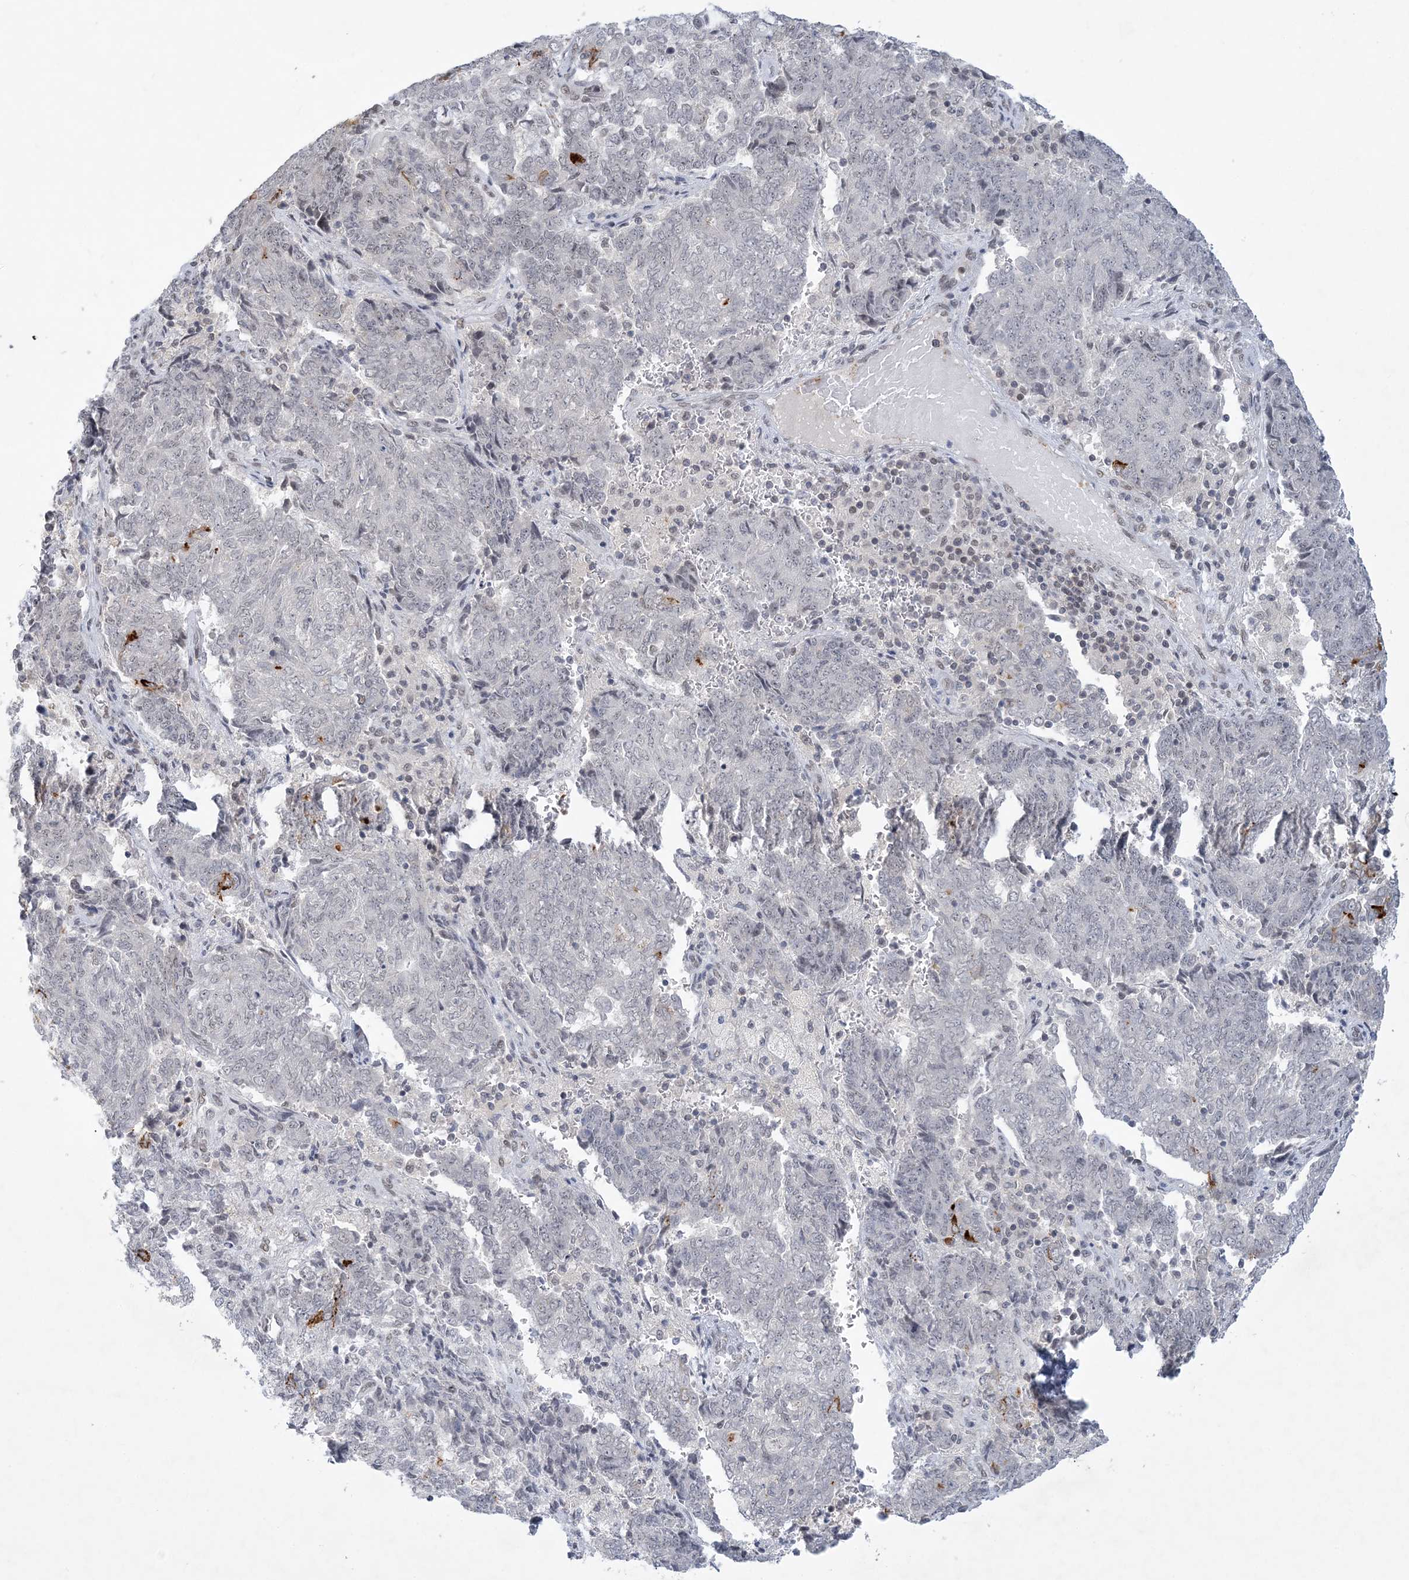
{"staining": {"intensity": "negative", "quantity": "none", "location": "none"}, "tissue": "endometrial cancer", "cell_type": "Tumor cells", "image_type": "cancer", "snomed": [{"axis": "morphology", "description": "Adenocarcinoma, NOS"}, {"axis": "topography", "description": "Endometrium"}], "caption": "Immunohistochemical staining of endometrial cancer shows no significant positivity in tumor cells.", "gene": "KMT2D", "patient": {"sex": "female", "age": 80}}